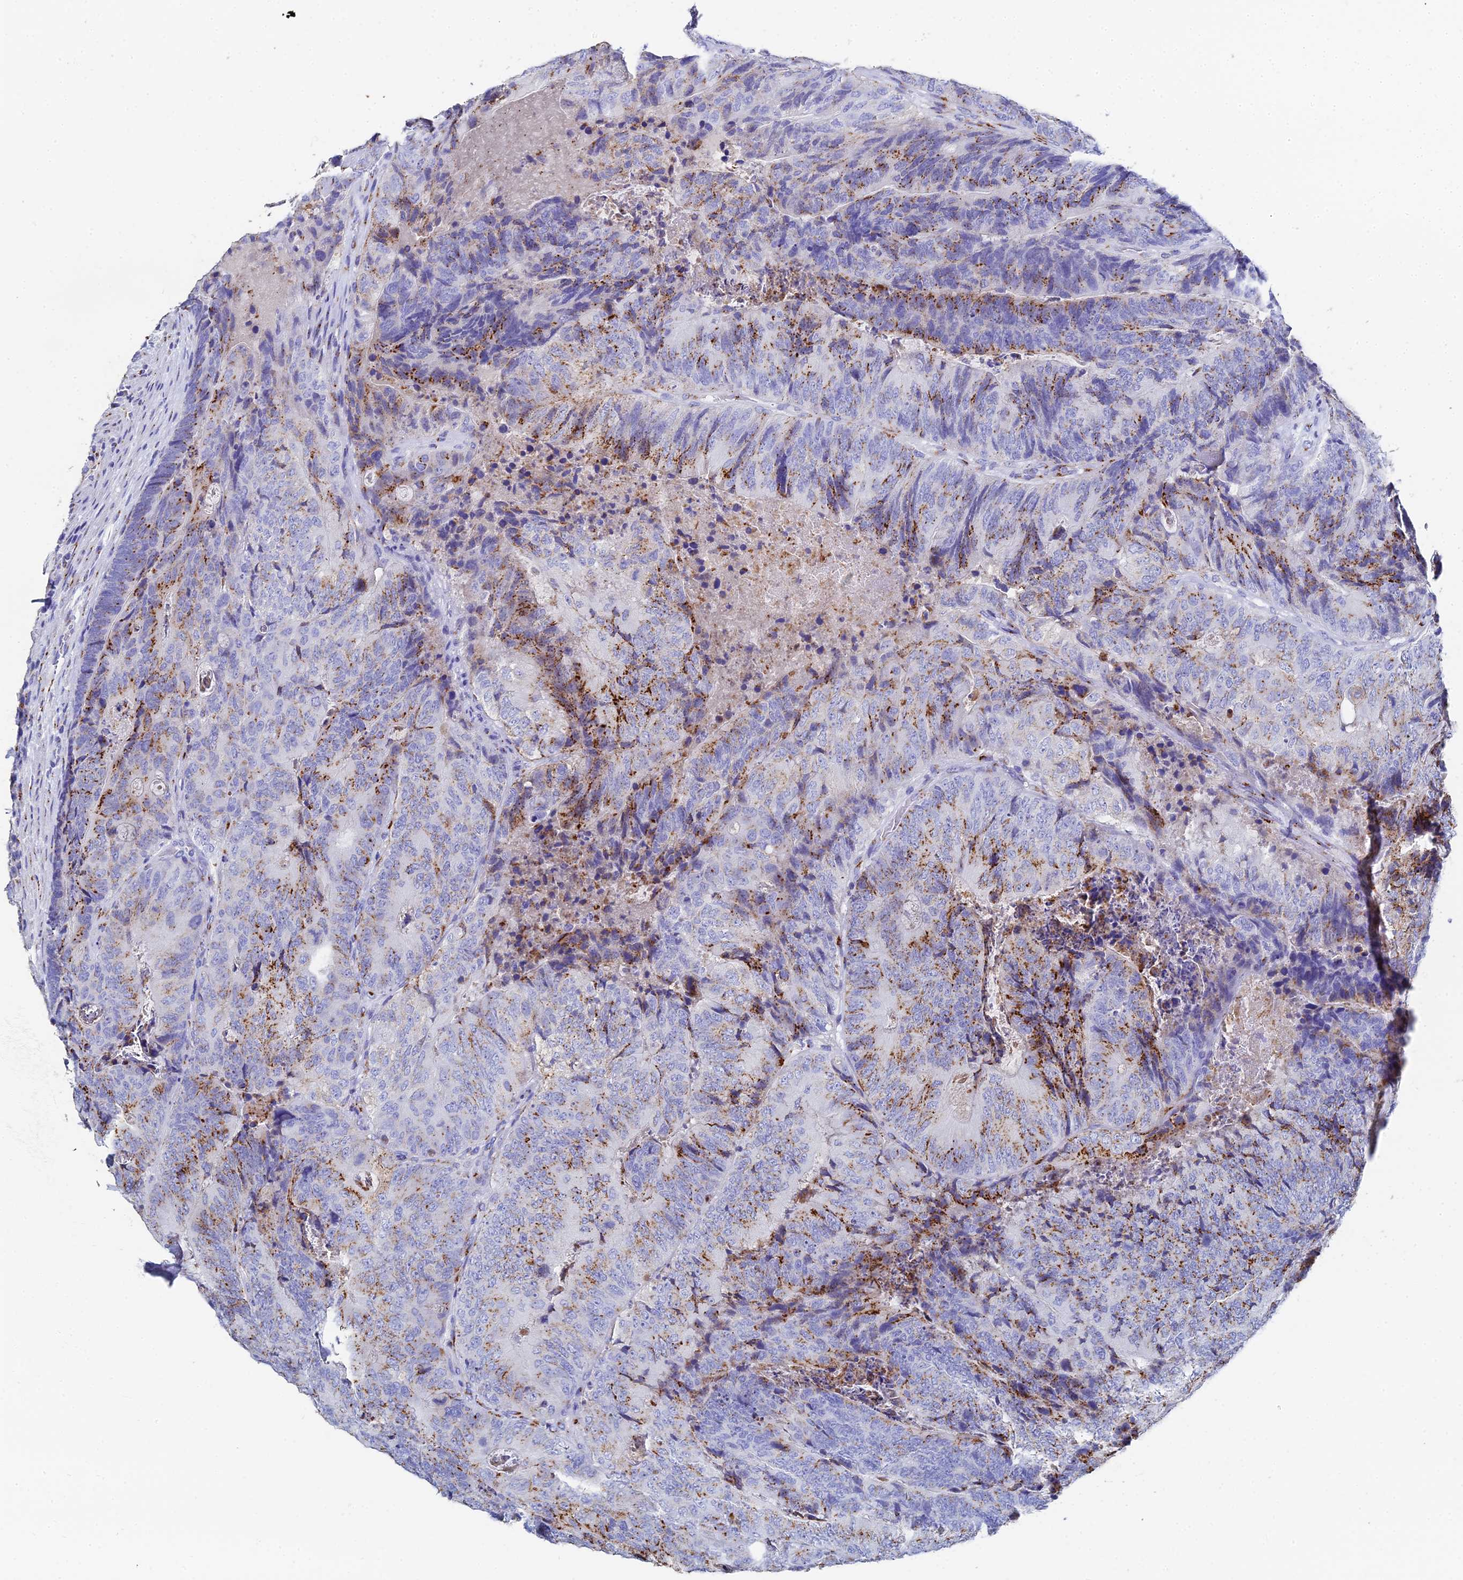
{"staining": {"intensity": "moderate", "quantity": "25%-75%", "location": "cytoplasmic/membranous"}, "tissue": "colorectal cancer", "cell_type": "Tumor cells", "image_type": "cancer", "snomed": [{"axis": "morphology", "description": "Adenocarcinoma, NOS"}, {"axis": "topography", "description": "Colon"}], "caption": "There is medium levels of moderate cytoplasmic/membranous positivity in tumor cells of colorectal cancer (adenocarcinoma), as demonstrated by immunohistochemical staining (brown color).", "gene": "ENSG00000268674", "patient": {"sex": "female", "age": 67}}